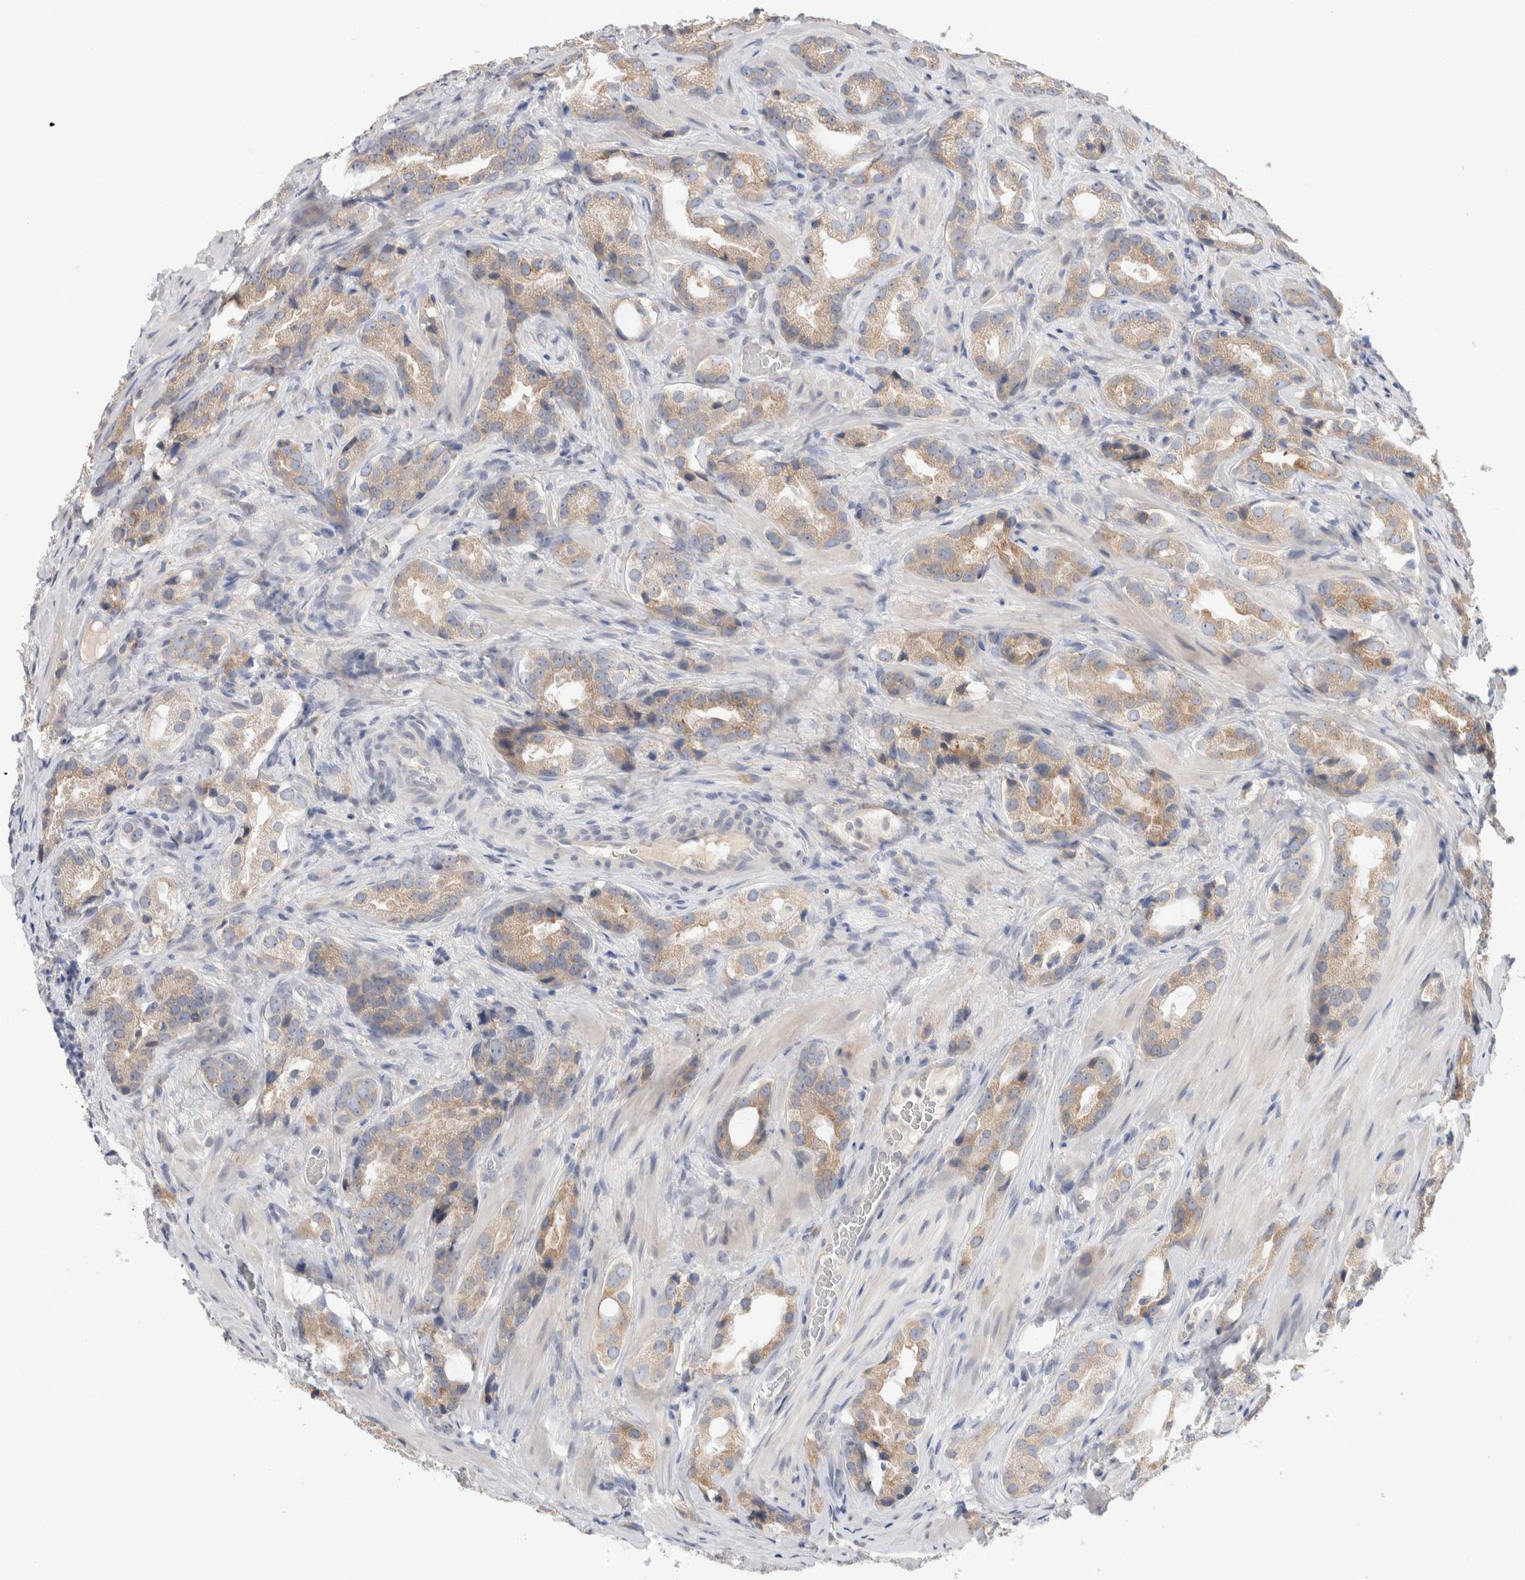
{"staining": {"intensity": "weak", "quantity": ">75%", "location": "cytoplasmic/membranous"}, "tissue": "prostate cancer", "cell_type": "Tumor cells", "image_type": "cancer", "snomed": [{"axis": "morphology", "description": "Adenocarcinoma, High grade"}, {"axis": "topography", "description": "Prostate"}], "caption": "A brown stain shows weak cytoplasmic/membranous positivity of a protein in prostate high-grade adenocarcinoma tumor cells.", "gene": "RUSF1", "patient": {"sex": "male", "age": 63}}